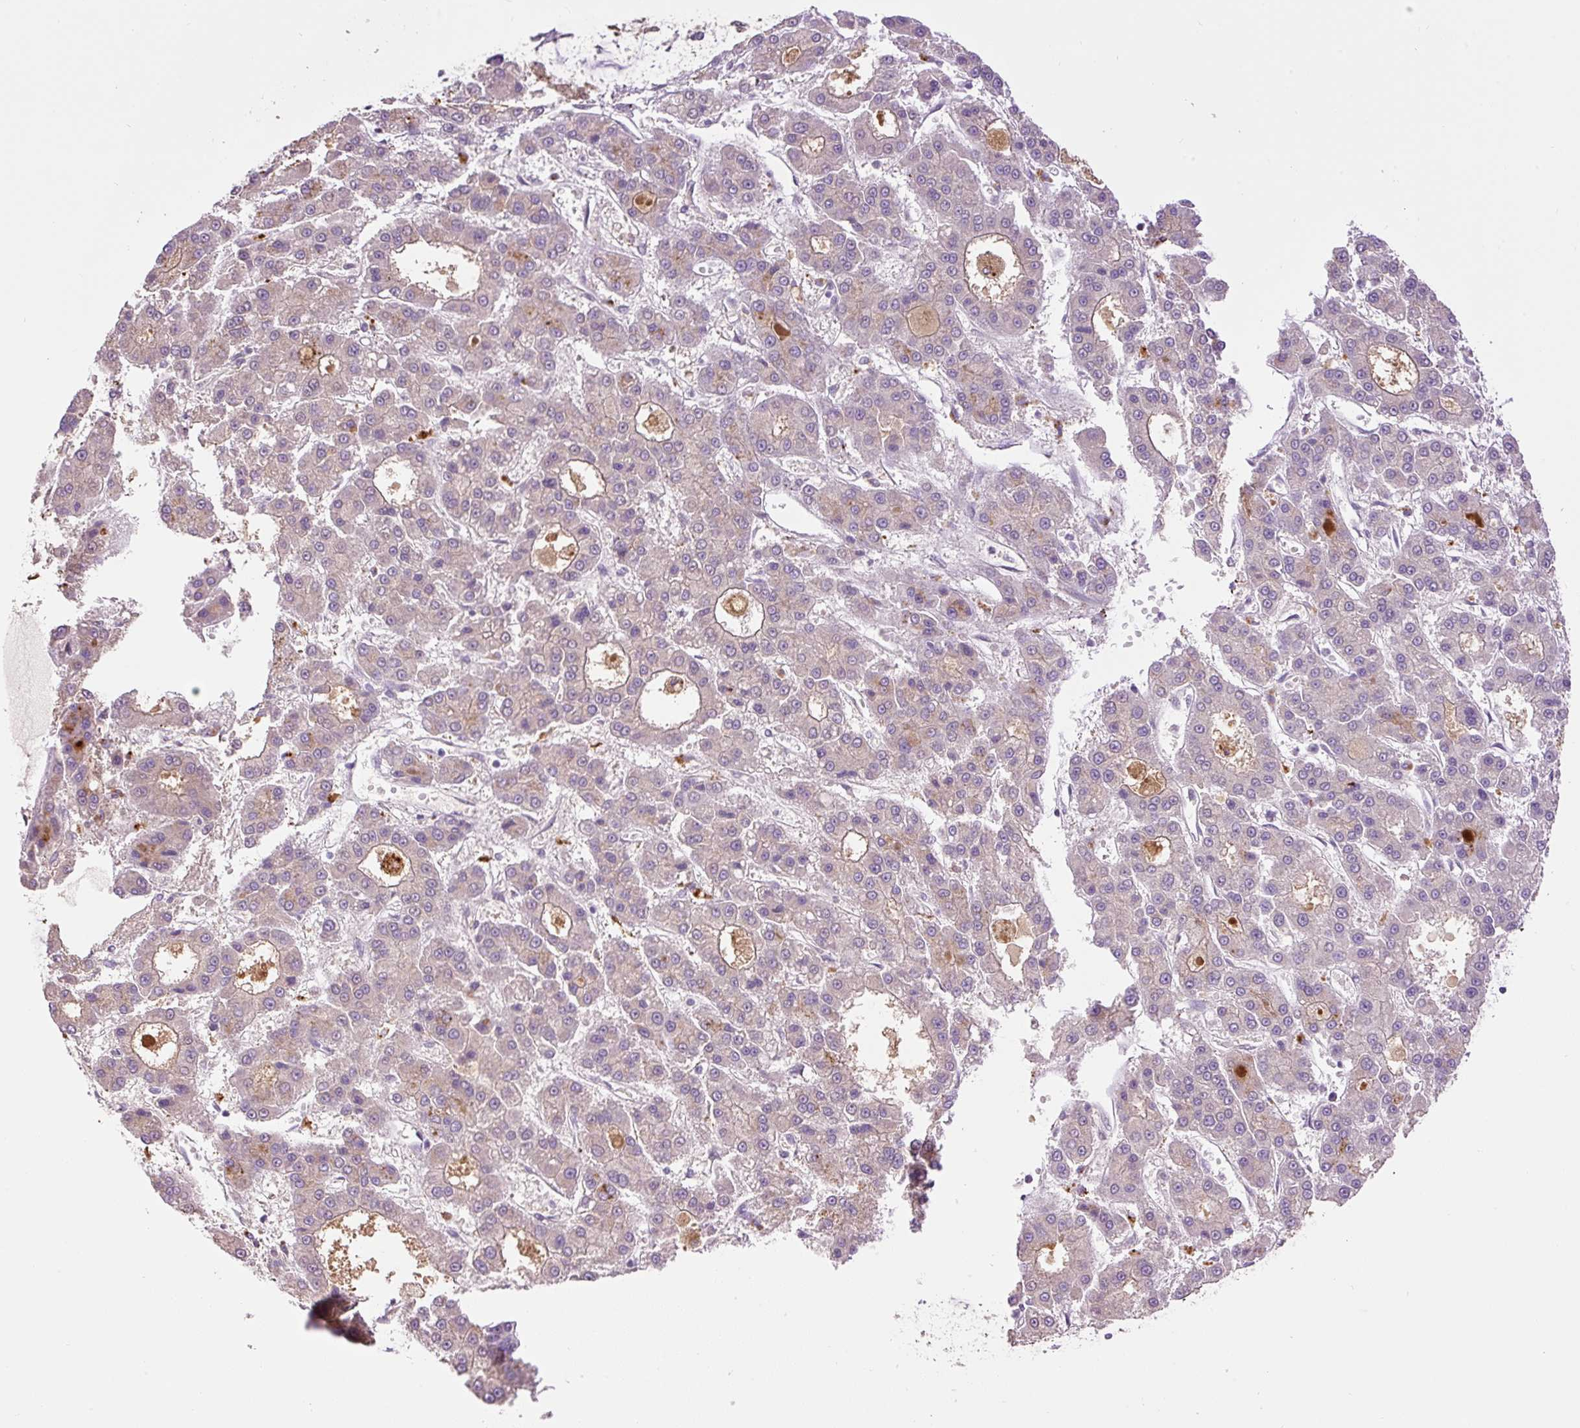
{"staining": {"intensity": "negative", "quantity": "none", "location": "none"}, "tissue": "liver cancer", "cell_type": "Tumor cells", "image_type": "cancer", "snomed": [{"axis": "morphology", "description": "Carcinoma, Hepatocellular, NOS"}, {"axis": "topography", "description": "Liver"}], "caption": "Immunohistochemical staining of human liver cancer exhibits no significant positivity in tumor cells.", "gene": "HABP4", "patient": {"sex": "male", "age": 70}}